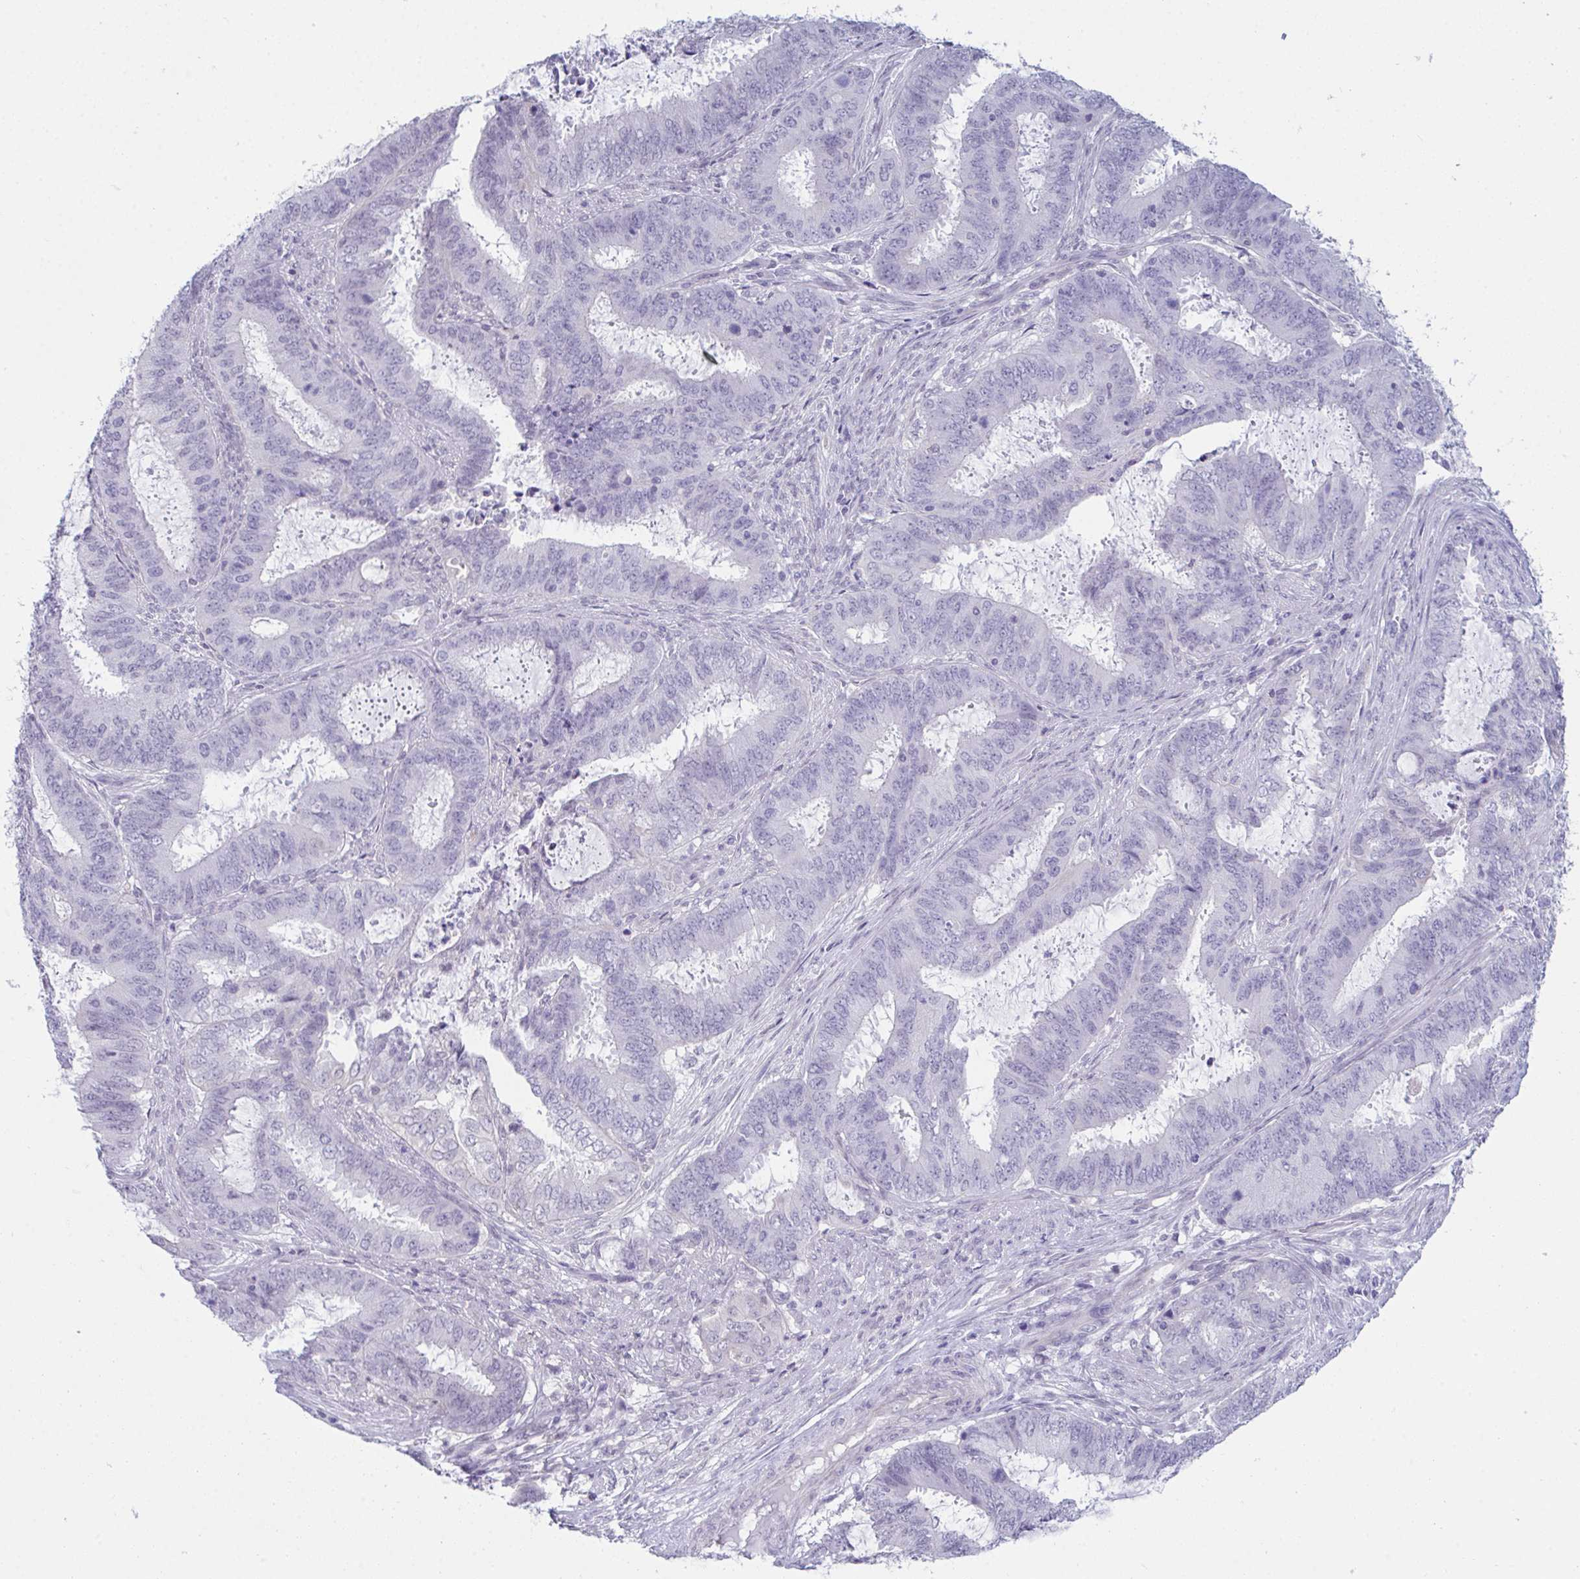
{"staining": {"intensity": "negative", "quantity": "none", "location": "none"}, "tissue": "endometrial cancer", "cell_type": "Tumor cells", "image_type": "cancer", "snomed": [{"axis": "morphology", "description": "Adenocarcinoma, NOS"}, {"axis": "topography", "description": "Endometrium"}], "caption": "A micrograph of human adenocarcinoma (endometrial) is negative for staining in tumor cells.", "gene": "ATP6V0D2", "patient": {"sex": "female", "age": 51}}